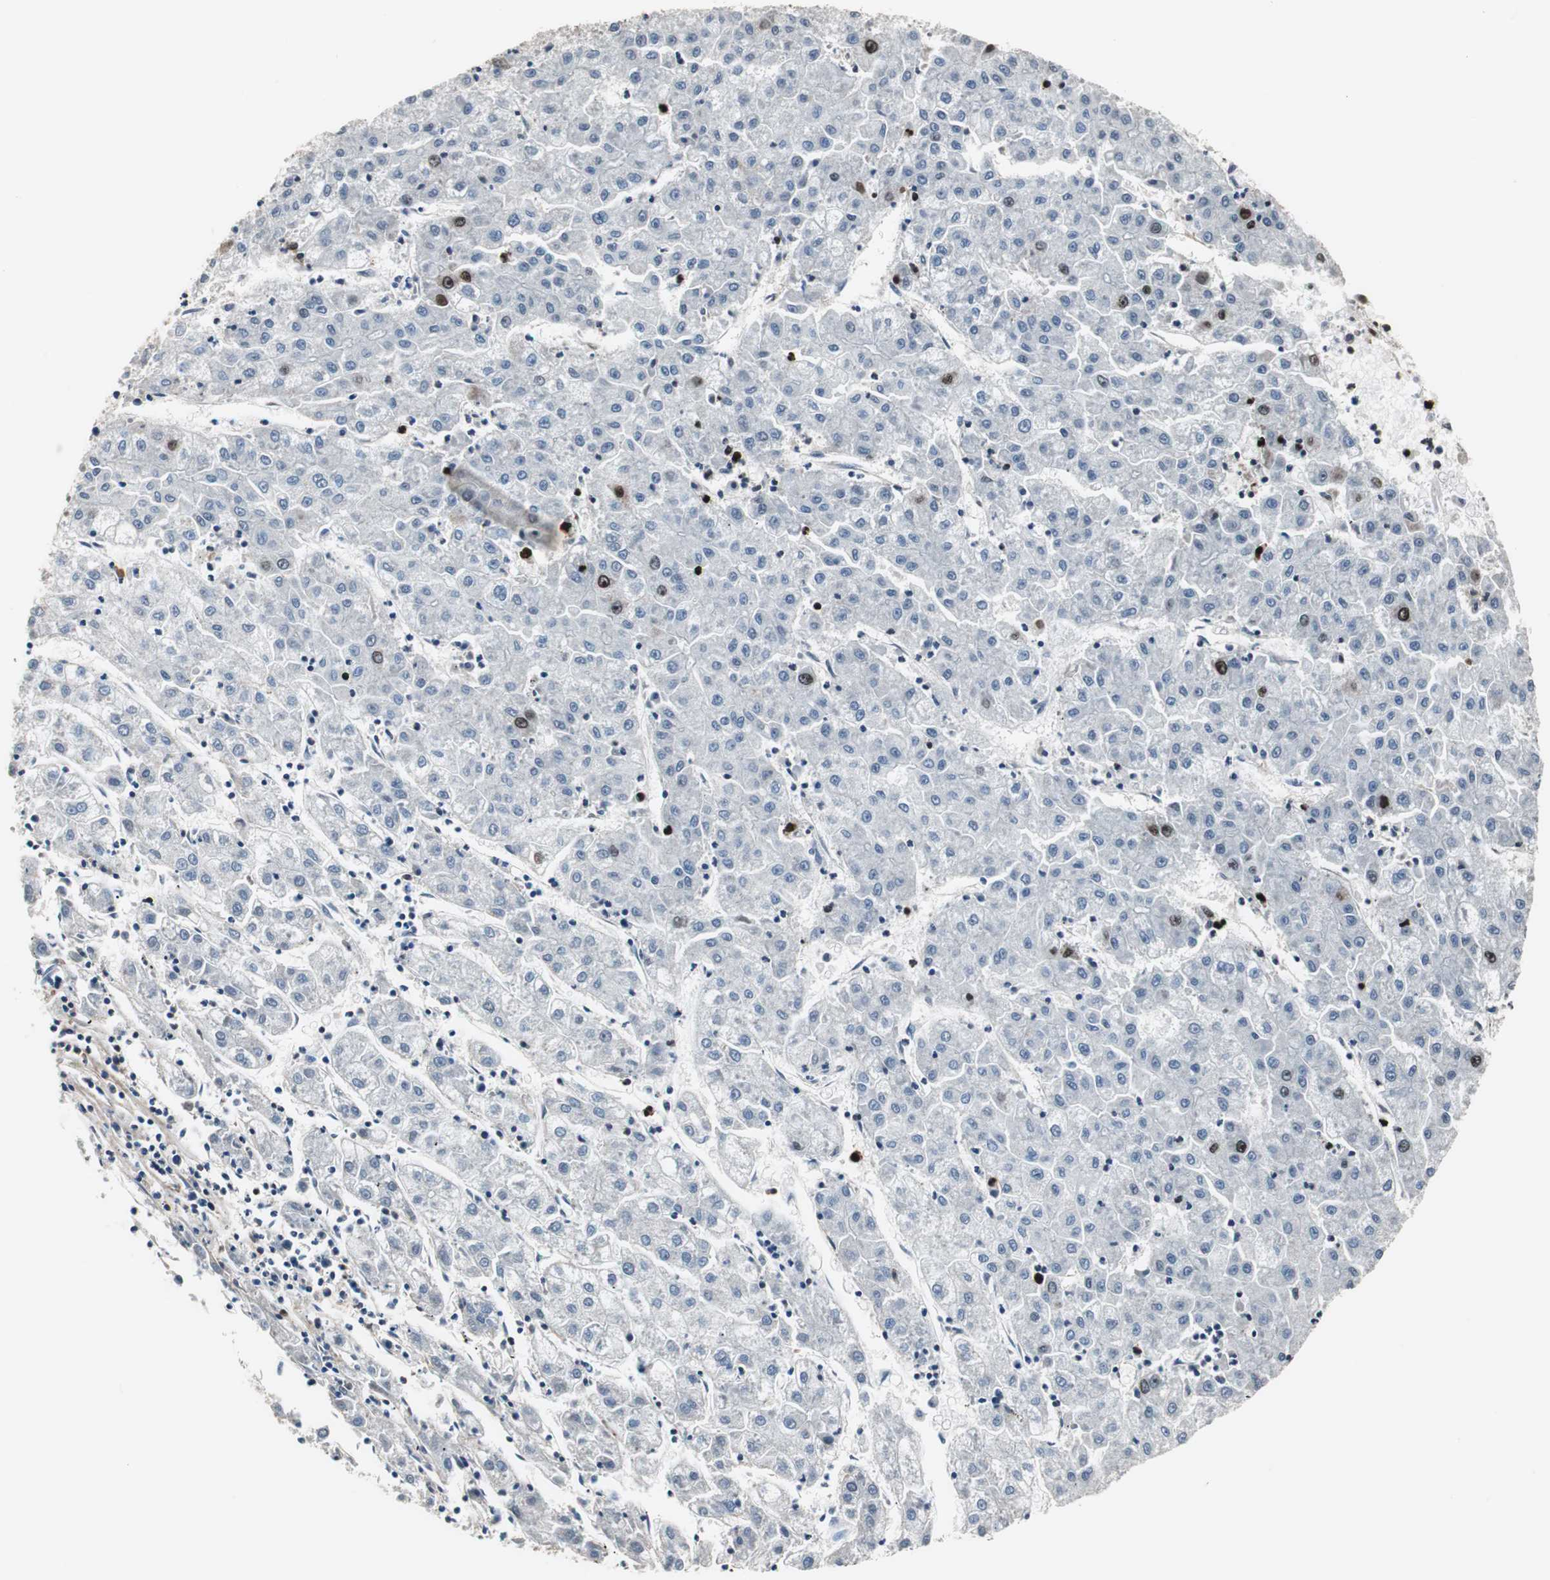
{"staining": {"intensity": "strong", "quantity": "<25%", "location": "nuclear"}, "tissue": "liver cancer", "cell_type": "Tumor cells", "image_type": "cancer", "snomed": [{"axis": "morphology", "description": "Carcinoma, Hepatocellular, NOS"}, {"axis": "topography", "description": "Liver"}], "caption": "Immunohistochemistry (IHC) photomicrograph of neoplastic tissue: liver hepatocellular carcinoma stained using IHC exhibits medium levels of strong protein expression localized specifically in the nuclear of tumor cells, appearing as a nuclear brown color.", "gene": "TOP2A", "patient": {"sex": "male", "age": 72}}